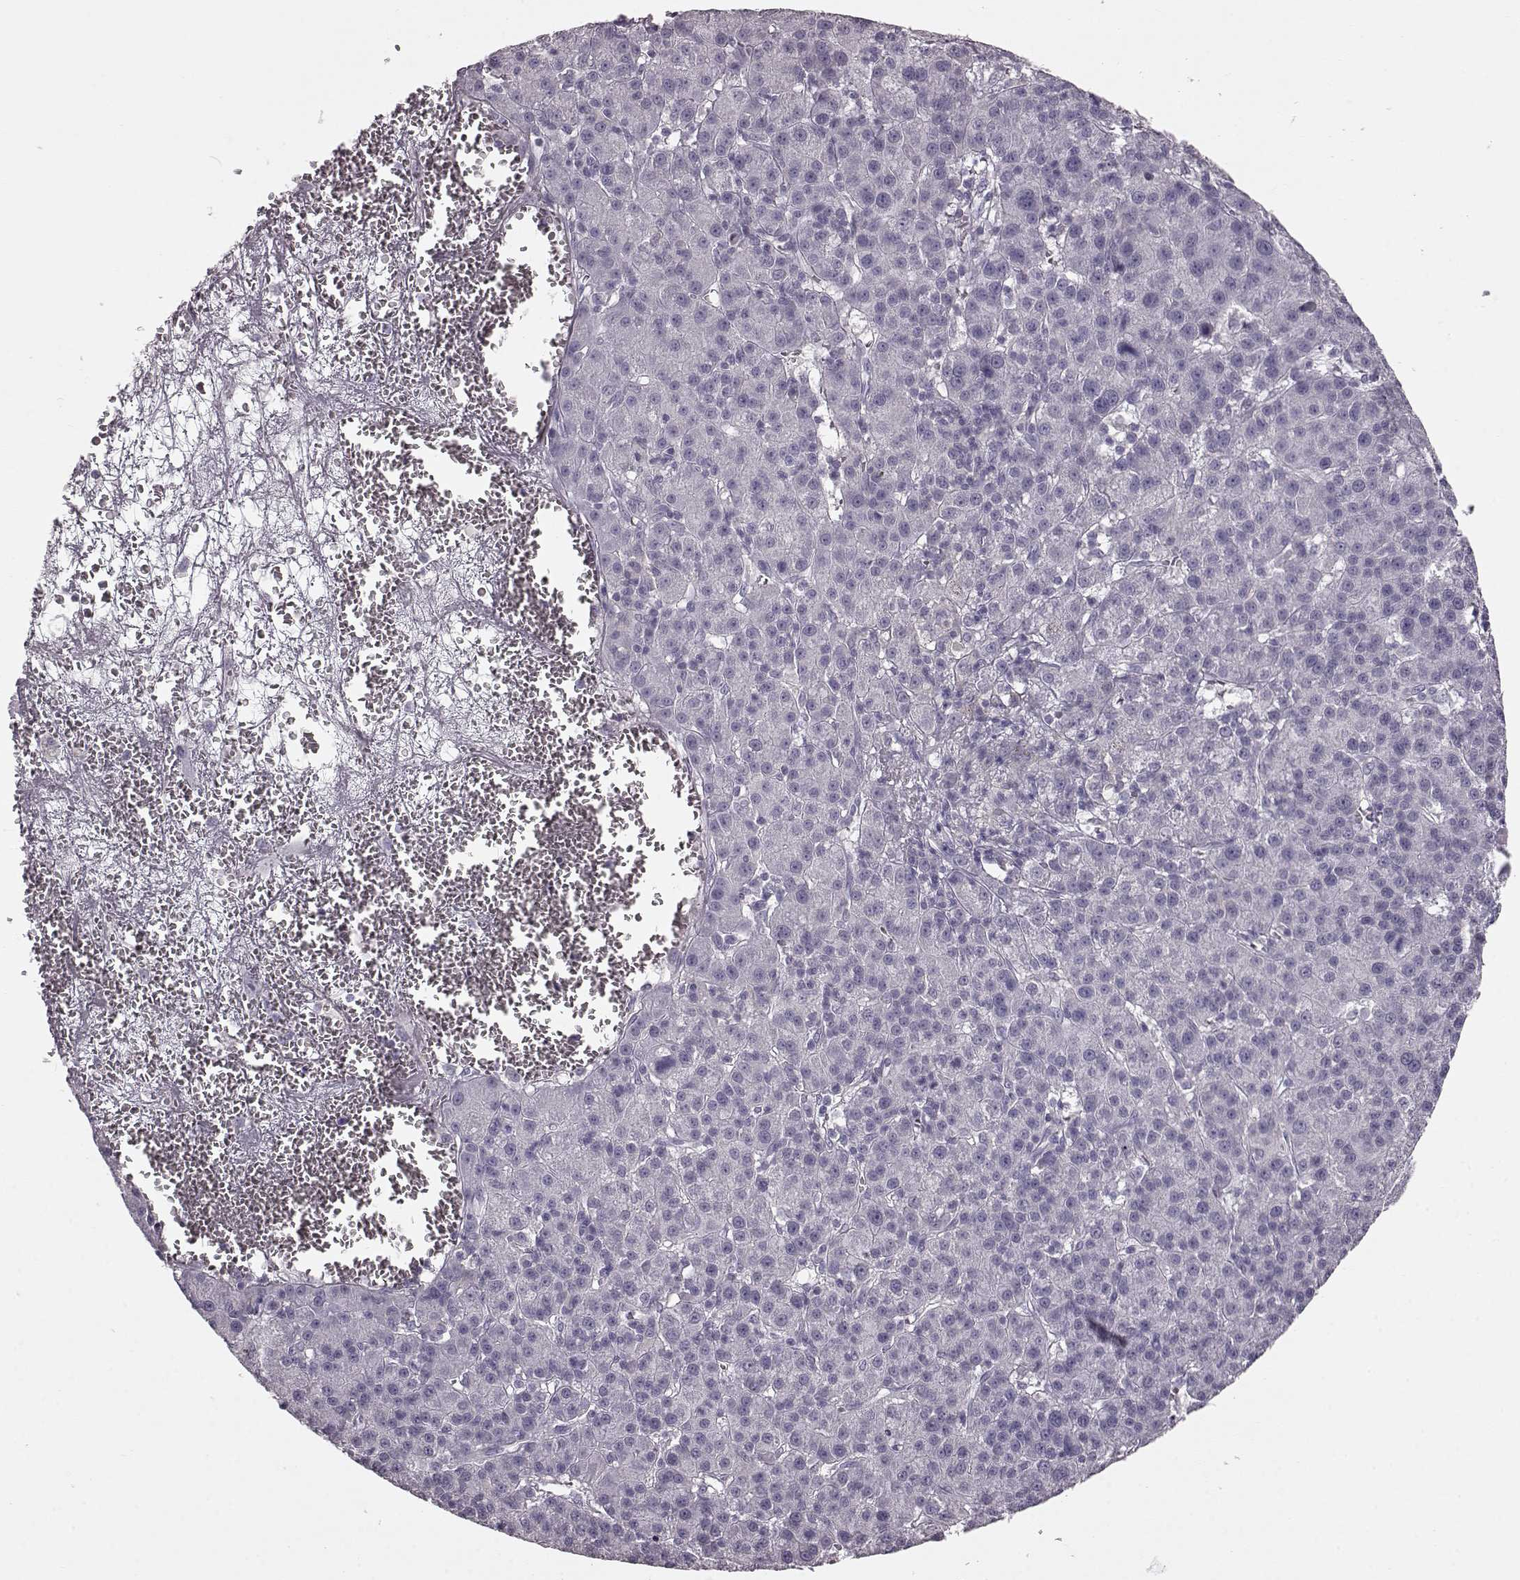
{"staining": {"intensity": "negative", "quantity": "none", "location": "none"}, "tissue": "liver cancer", "cell_type": "Tumor cells", "image_type": "cancer", "snomed": [{"axis": "morphology", "description": "Carcinoma, Hepatocellular, NOS"}, {"axis": "topography", "description": "Liver"}], "caption": "Immunohistochemistry (IHC) micrograph of human liver hepatocellular carcinoma stained for a protein (brown), which reveals no positivity in tumor cells.", "gene": "CRYBA2", "patient": {"sex": "female", "age": 60}}